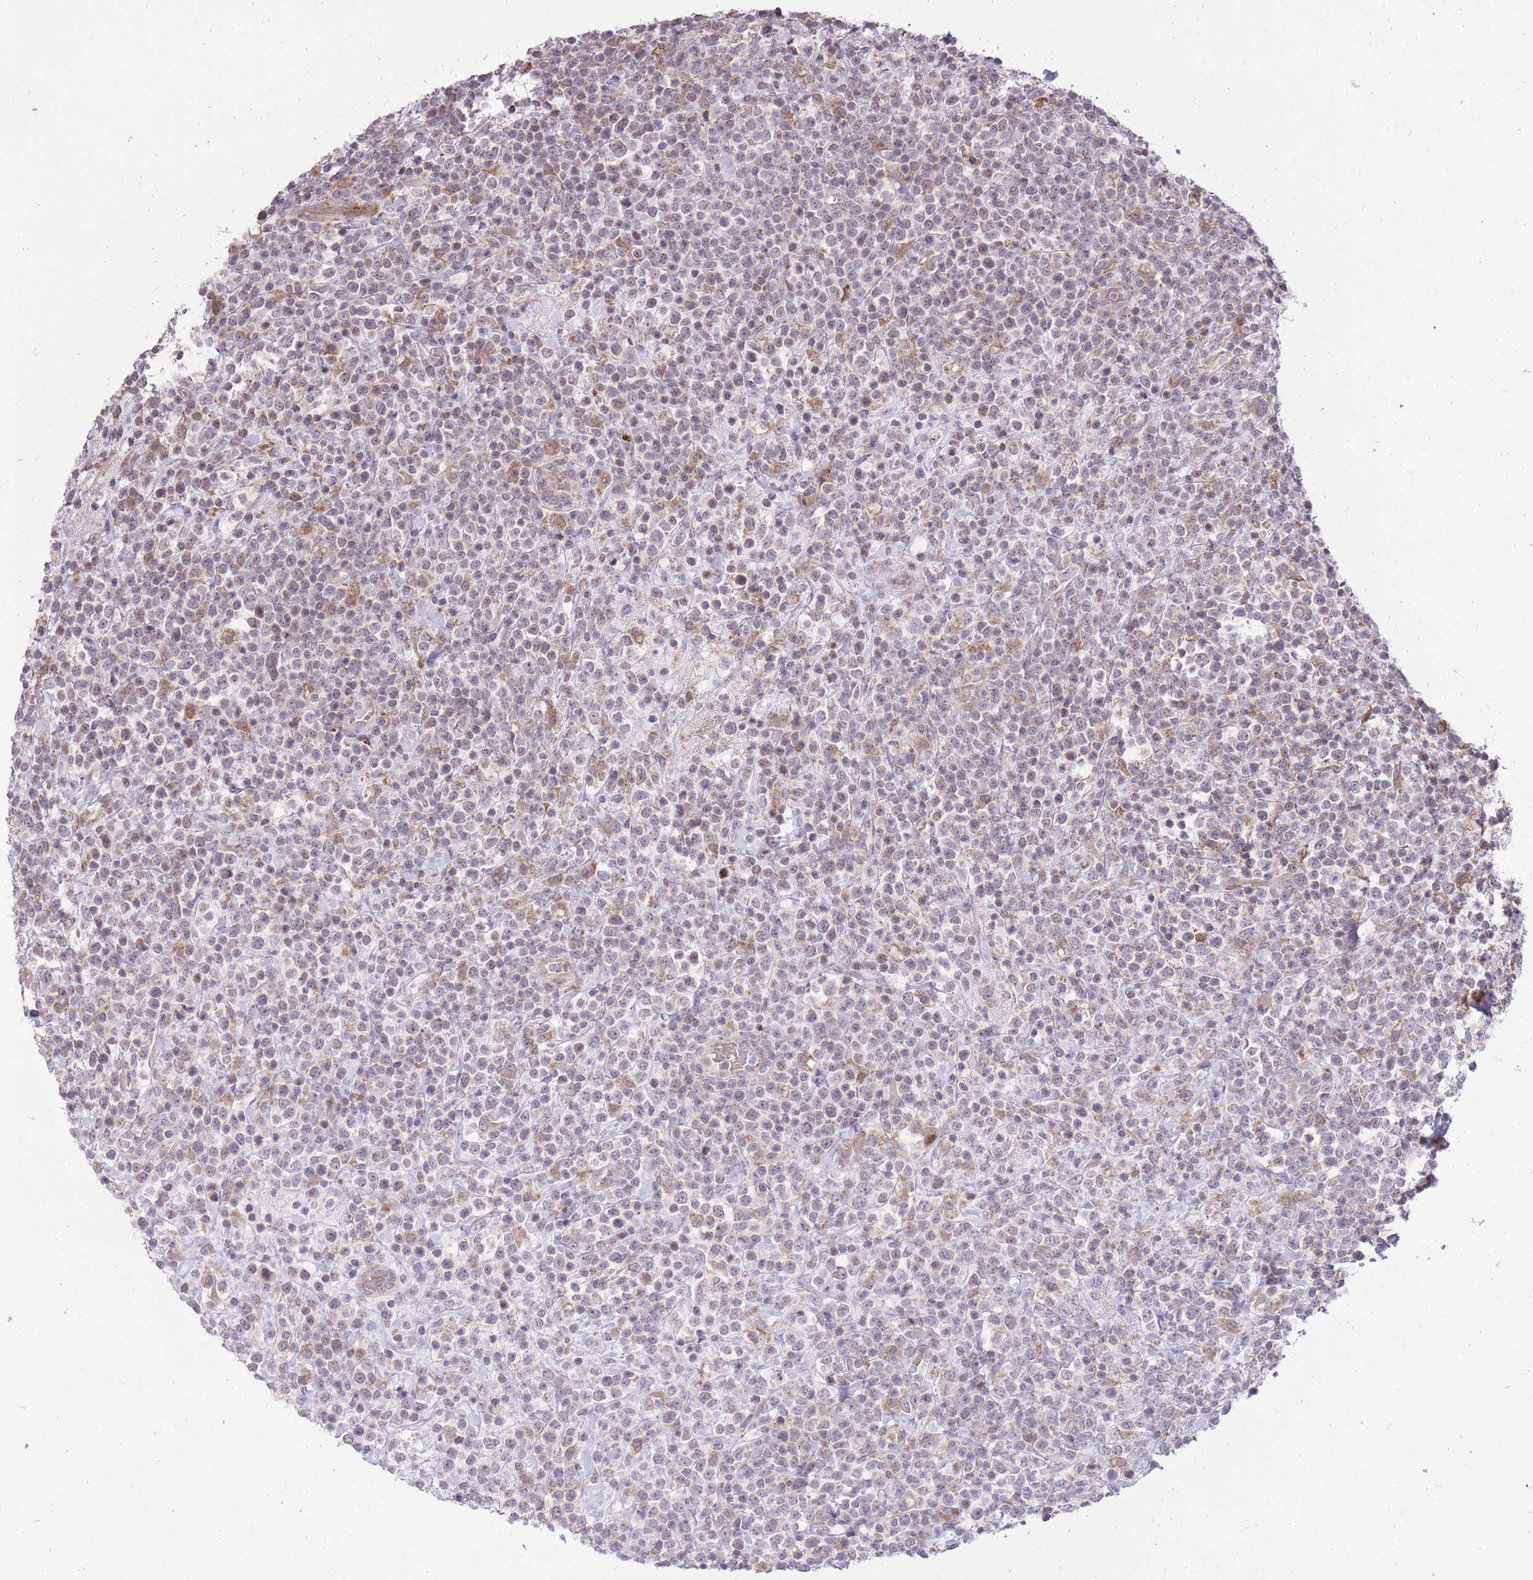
{"staining": {"intensity": "negative", "quantity": "none", "location": "none"}, "tissue": "lymphoma", "cell_type": "Tumor cells", "image_type": "cancer", "snomed": [{"axis": "morphology", "description": "Malignant lymphoma, non-Hodgkin's type, High grade"}, {"axis": "topography", "description": "Colon"}], "caption": "Tumor cells show no significant positivity in high-grade malignant lymphoma, non-Hodgkin's type.", "gene": "SLC4A4", "patient": {"sex": "female", "age": 53}}